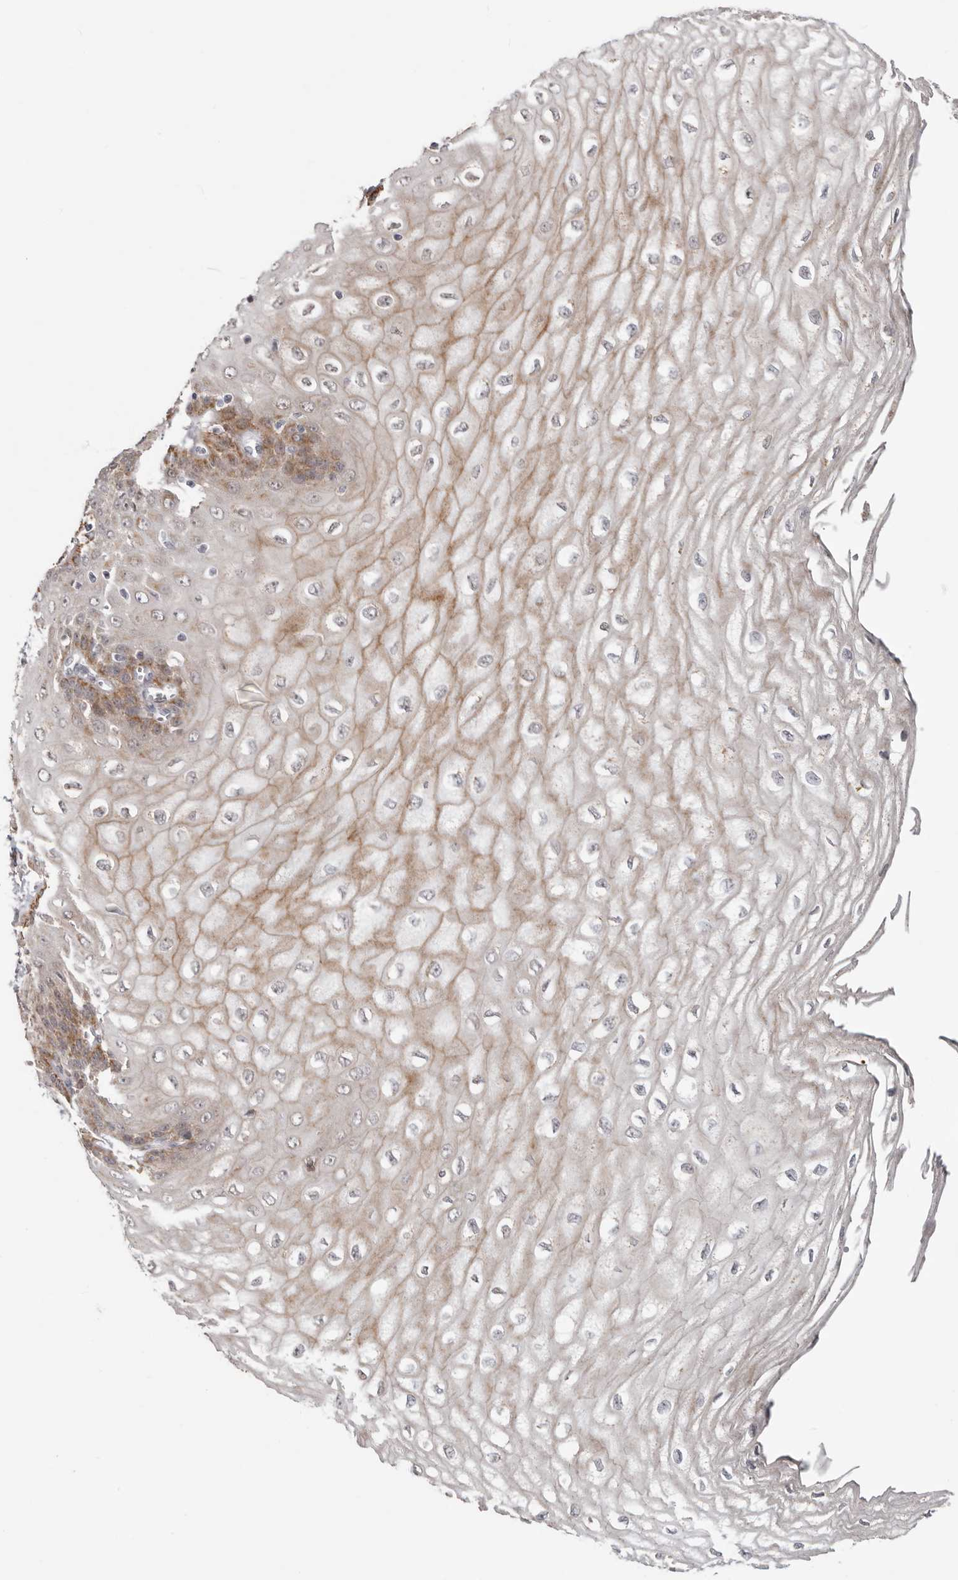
{"staining": {"intensity": "moderate", "quantity": "25%-75%", "location": "cytoplasmic/membranous"}, "tissue": "esophagus", "cell_type": "Squamous epithelial cells", "image_type": "normal", "snomed": [{"axis": "morphology", "description": "Normal tissue, NOS"}, {"axis": "topography", "description": "Esophagus"}], "caption": "Immunohistochemical staining of normal human esophagus shows moderate cytoplasmic/membranous protein positivity in approximately 25%-75% of squamous epithelial cells. Nuclei are stained in blue.", "gene": "SZT2", "patient": {"sex": "male", "age": 60}}